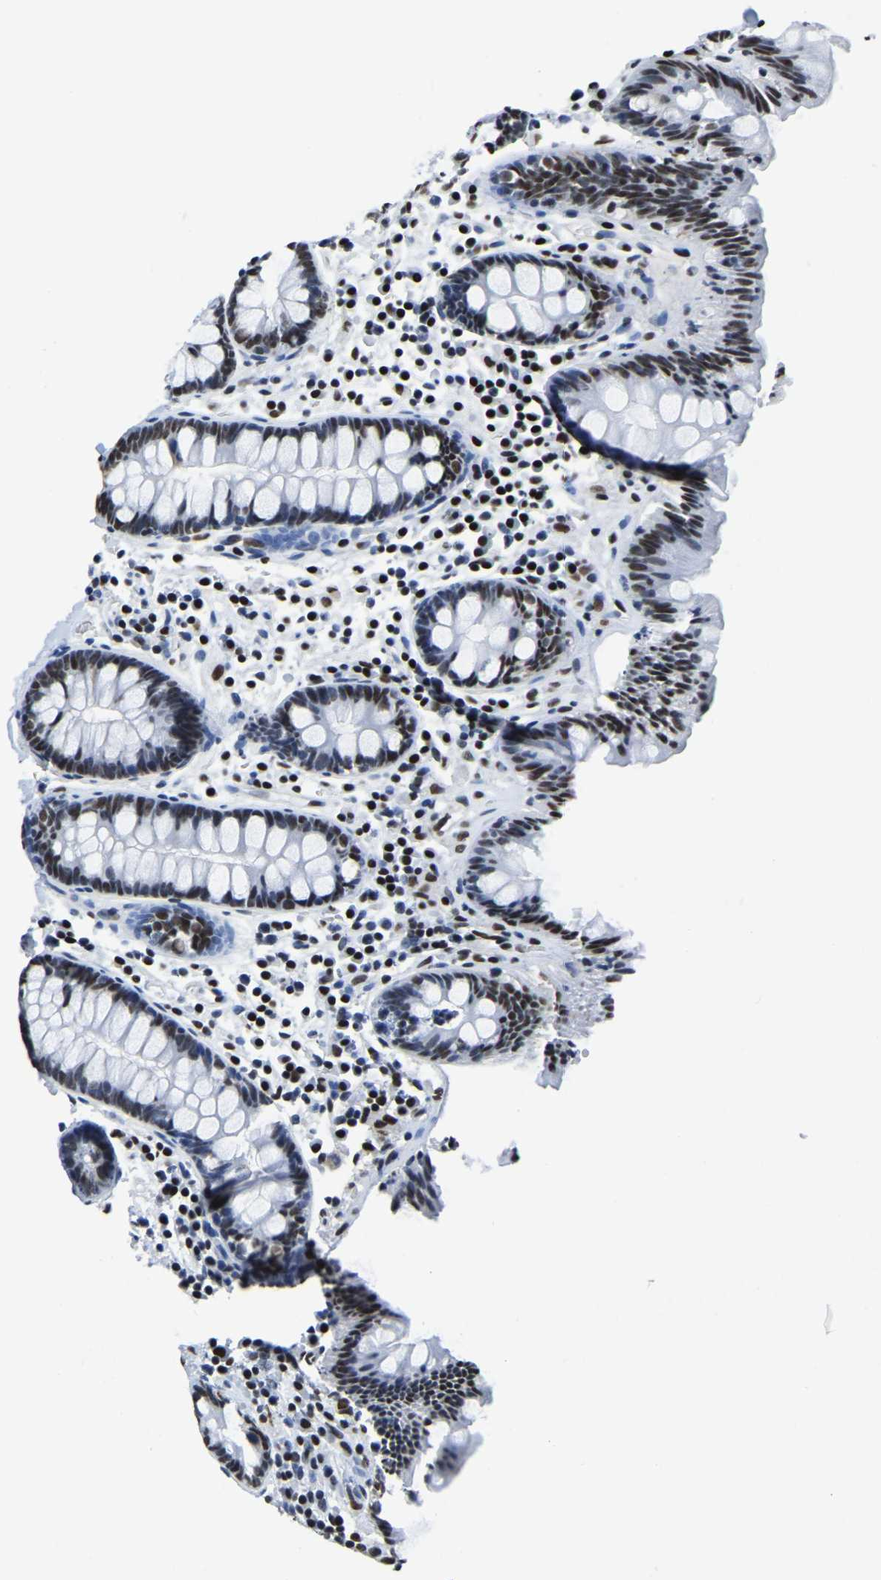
{"staining": {"intensity": "moderate", "quantity": ">75%", "location": "nuclear"}, "tissue": "colon", "cell_type": "Endothelial cells", "image_type": "normal", "snomed": [{"axis": "morphology", "description": "Normal tissue, NOS"}, {"axis": "topography", "description": "Colon"}], "caption": "Immunohistochemistry (IHC) image of unremarkable human colon stained for a protein (brown), which displays medium levels of moderate nuclear staining in approximately >75% of endothelial cells.", "gene": "UBA1", "patient": {"sex": "female", "age": 80}}